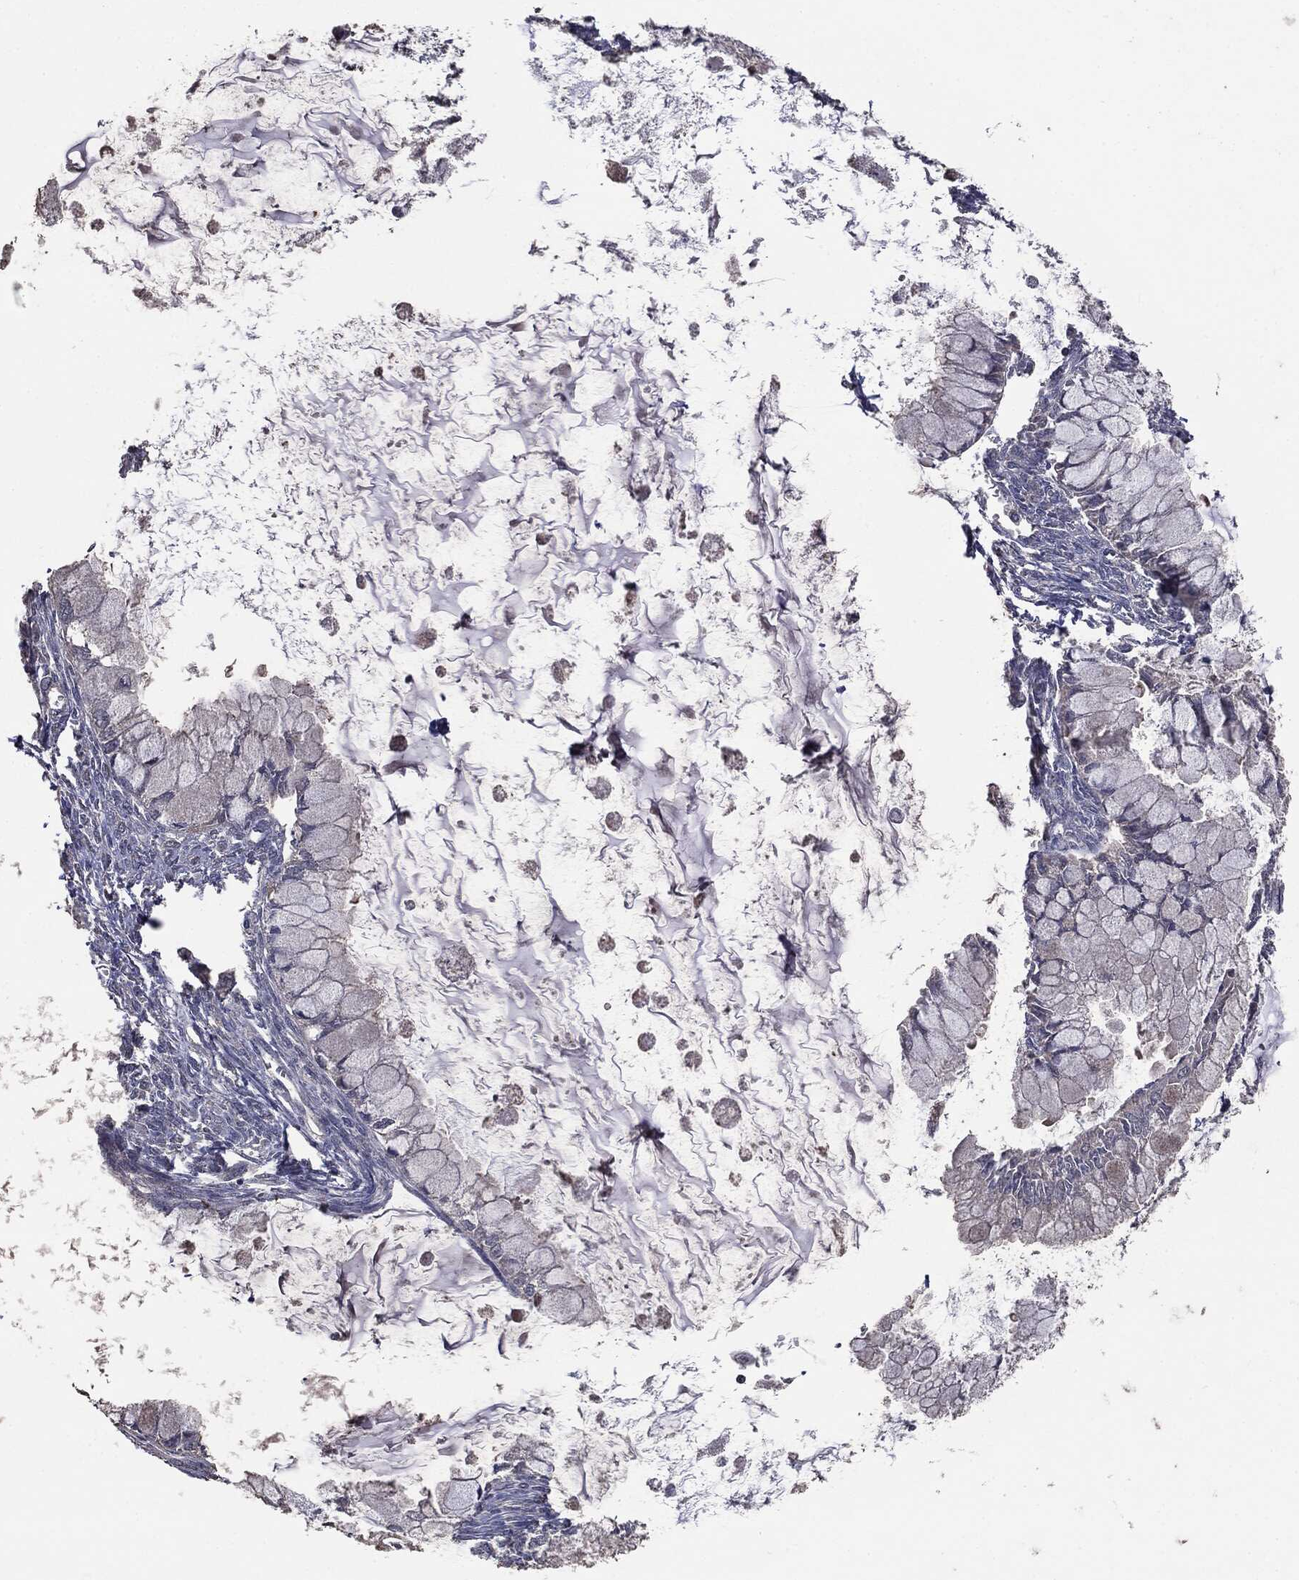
{"staining": {"intensity": "negative", "quantity": "none", "location": "none"}, "tissue": "ovarian cancer", "cell_type": "Tumor cells", "image_type": "cancer", "snomed": [{"axis": "morphology", "description": "Cystadenocarcinoma, mucinous, NOS"}, {"axis": "topography", "description": "Ovary"}], "caption": "Mucinous cystadenocarcinoma (ovarian) stained for a protein using immunohistochemistry shows no expression tumor cells.", "gene": "MTOR", "patient": {"sex": "female", "age": 34}}